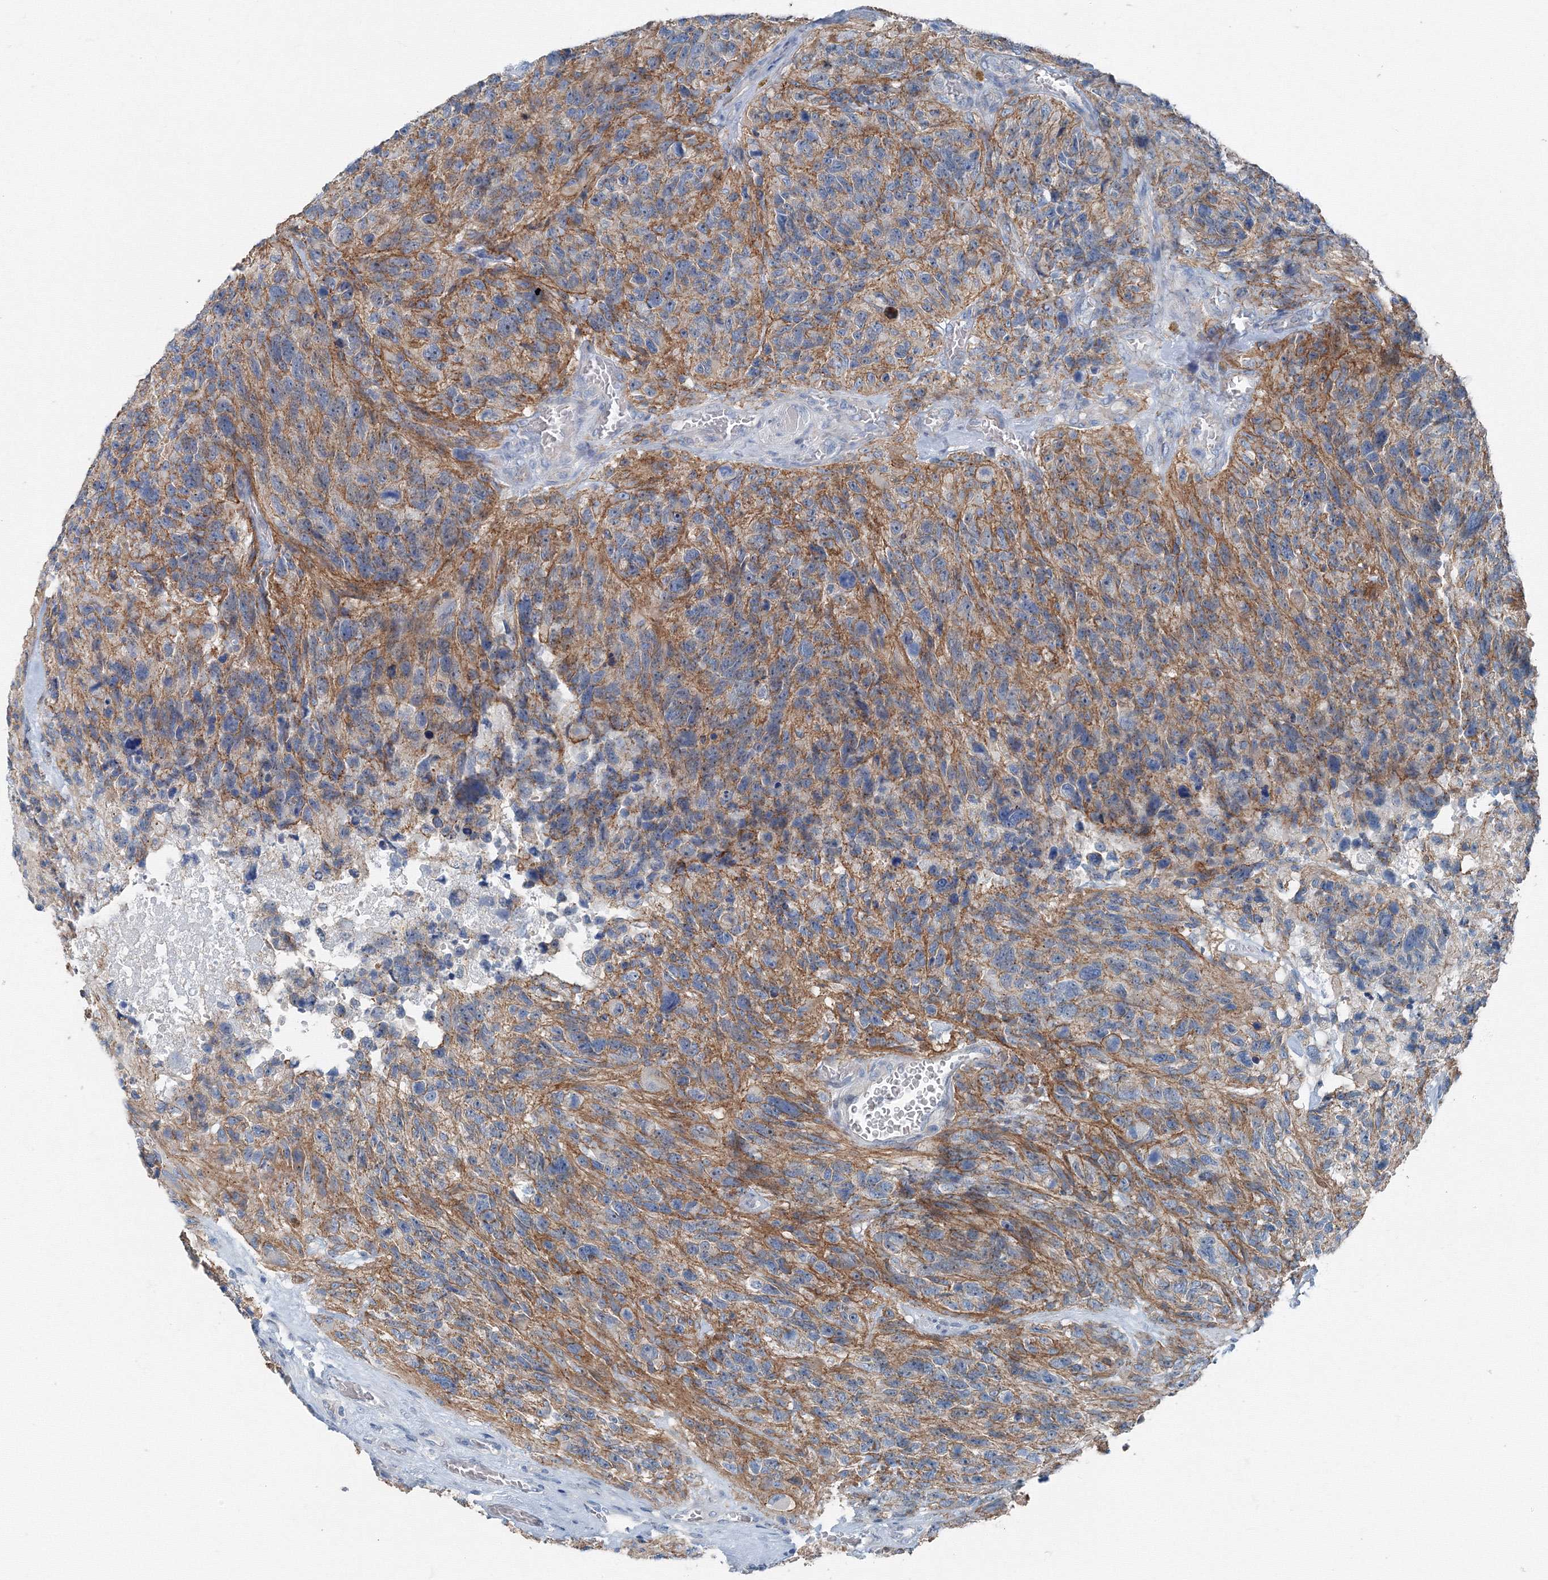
{"staining": {"intensity": "negative", "quantity": "none", "location": "none"}, "tissue": "glioma", "cell_type": "Tumor cells", "image_type": "cancer", "snomed": [{"axis": "morphology", "description": "Glioma, malignant, High grade"}, {"axis": "topography", "description": "Brain"}], "caption": "The immunohistochemistry image has no significant positivity in tumor cells of glioma tissue.", "gene": "AASDH", "patient": {"sex": "male", "age": 69}}